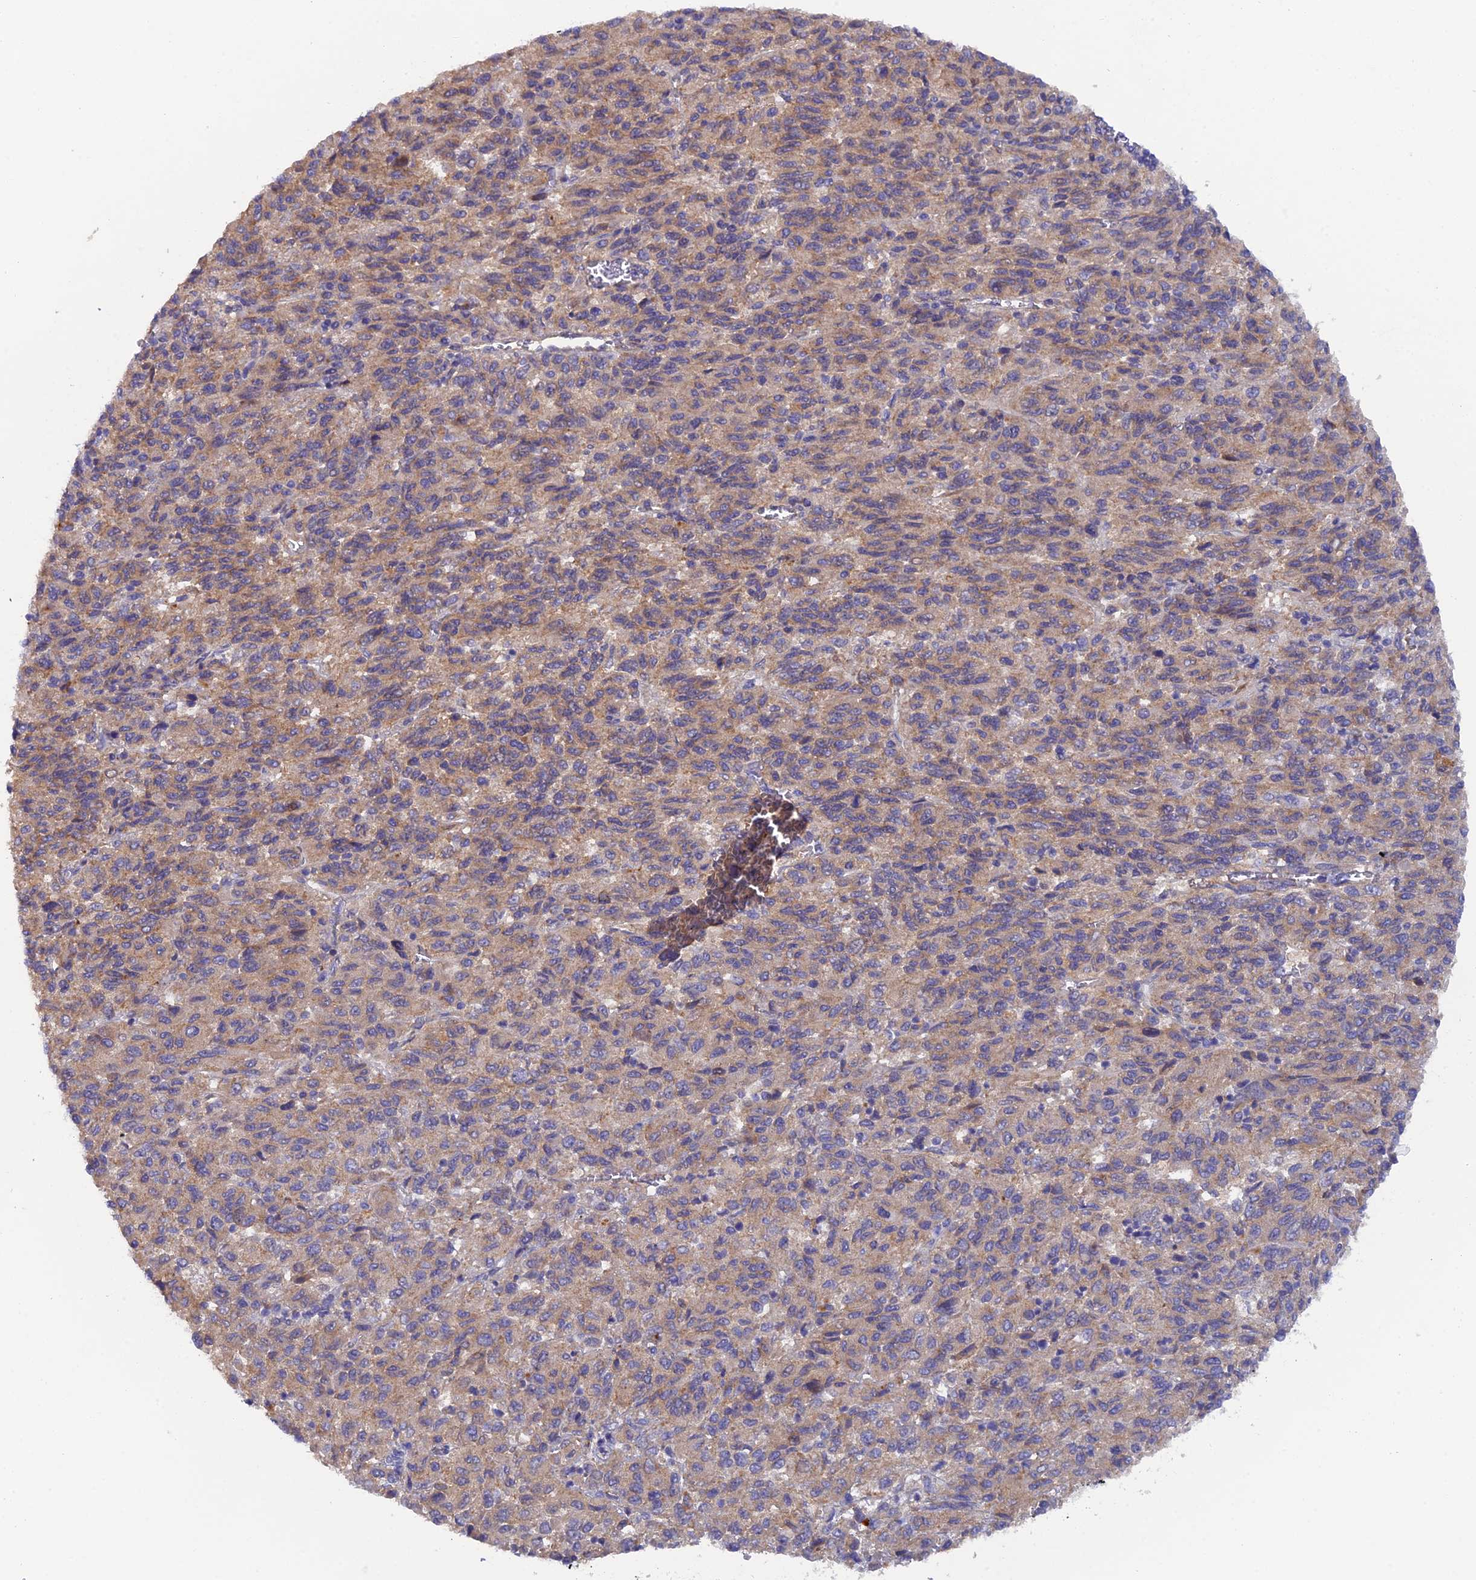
{"staining": {"intensity": "weak", "quantity": ">75%", "location": "cytoplasmic/membranous"}, "tissue": "melanoma", "cell_type": "Tumor cells", "image_type": "cancer", "snomed": [{"axis": "morphology", "description": "Malignant melanoma, Metastatic site"}, {"axis": "topography", "description": "Lung"}], "caption": "Melanoma stained for a protein displays weak cytoplasmic/membranous positivity in tumor cells.", "gene": "FZR1", "patient": {"sex": "male", "age": 64}}